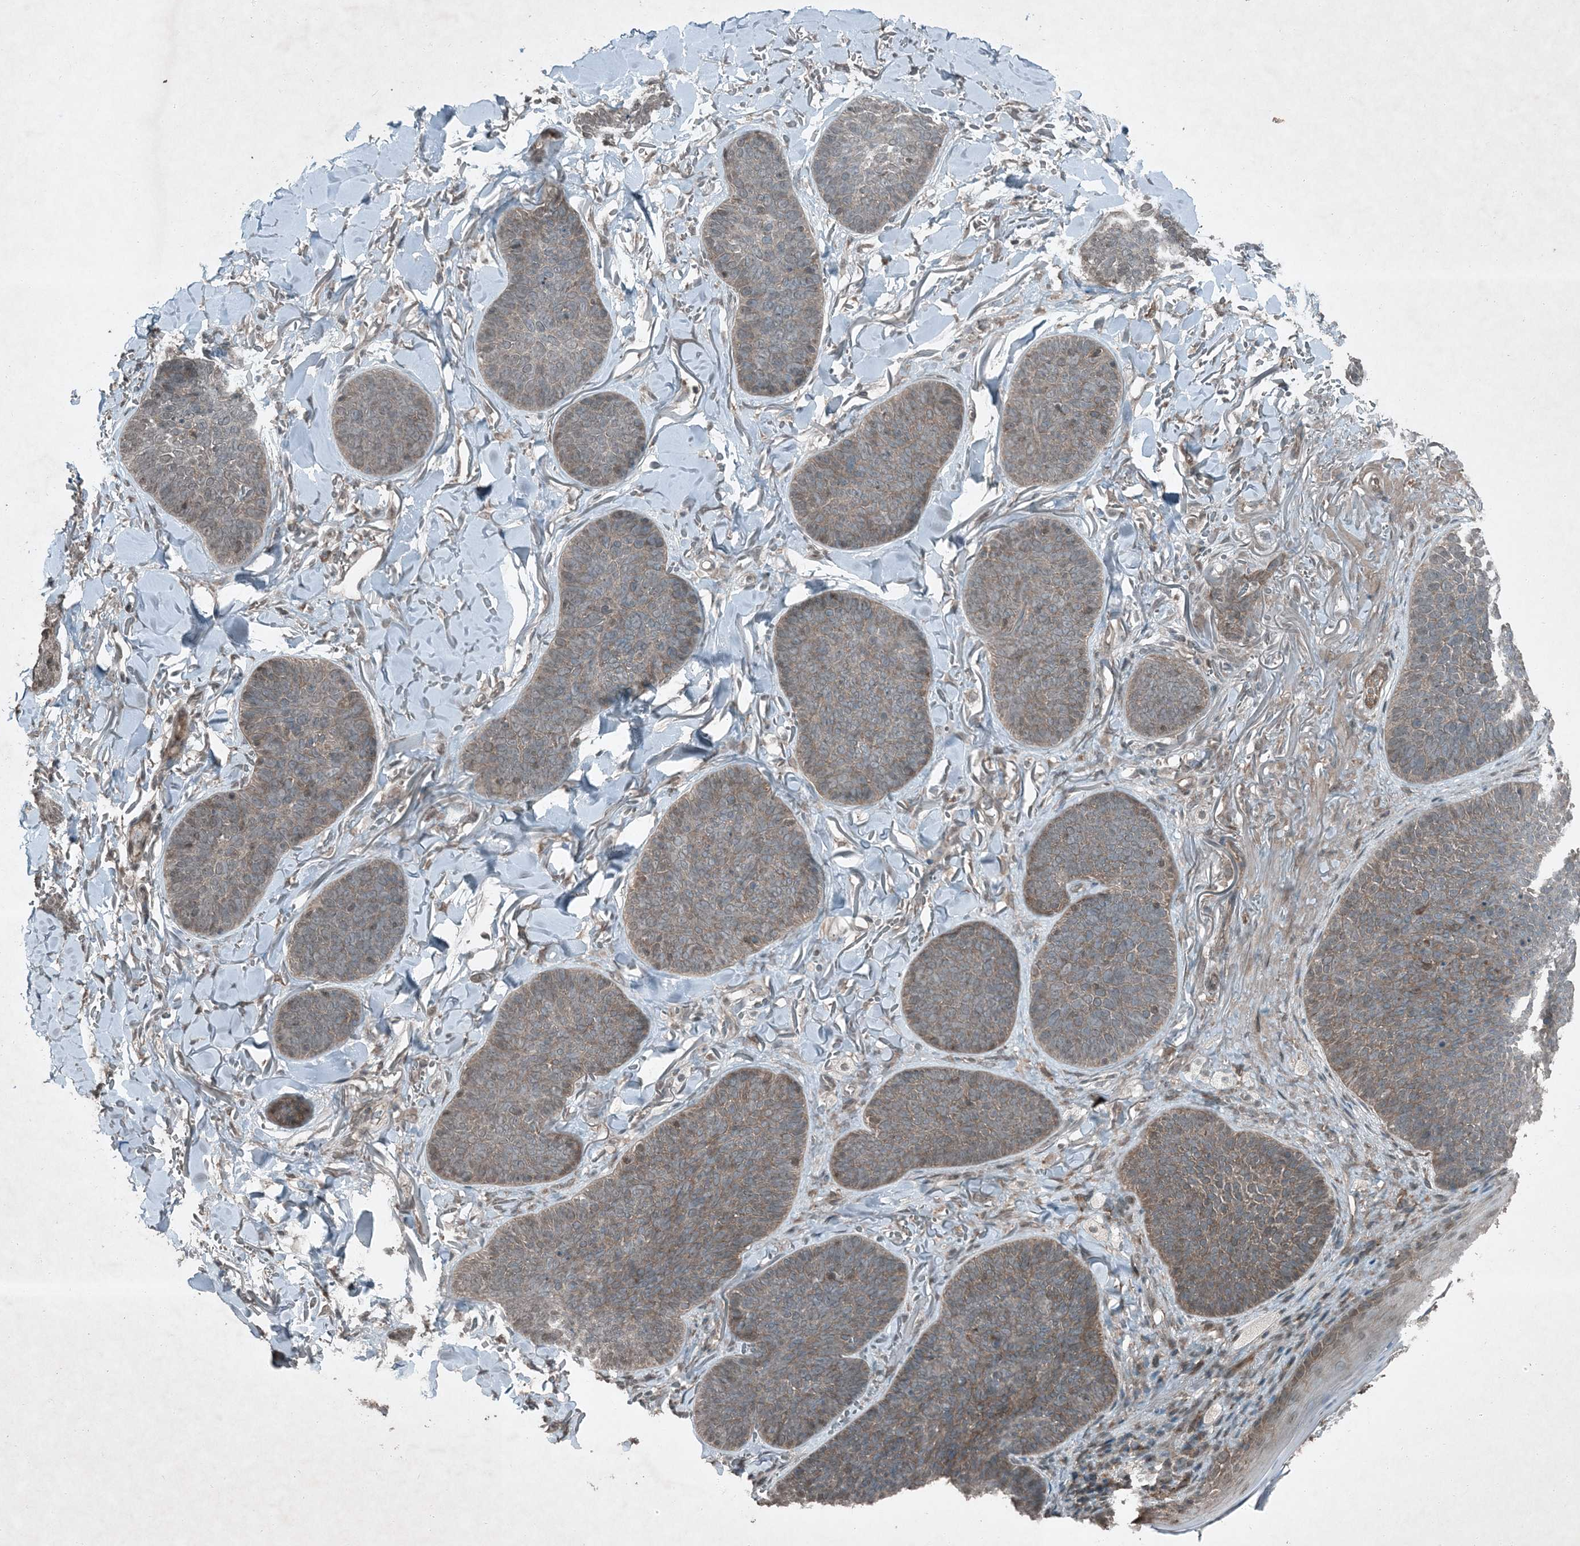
{"staining": {"intensity": "weak", "quantity": "25%-75%", "location": "cytoplasmic/membranous"}, "tissue": "skin cancer", "cell_type": "Tumor cells", "image_type": "cancer", "snomed": [{"axis": "morphology", "description": "Basal cell carcinoma"}, {"axis": "topography", "description": "Skin"}], "caption": "Weak cytoplasmic/membranous expression is present in about 25%-75% of tumor cells in skin basal cell carcinoma. (IHC, brightfield microscopy, high magnification).", "gene": "MDN1", "patient": {"sex": "male", "age": 85}}